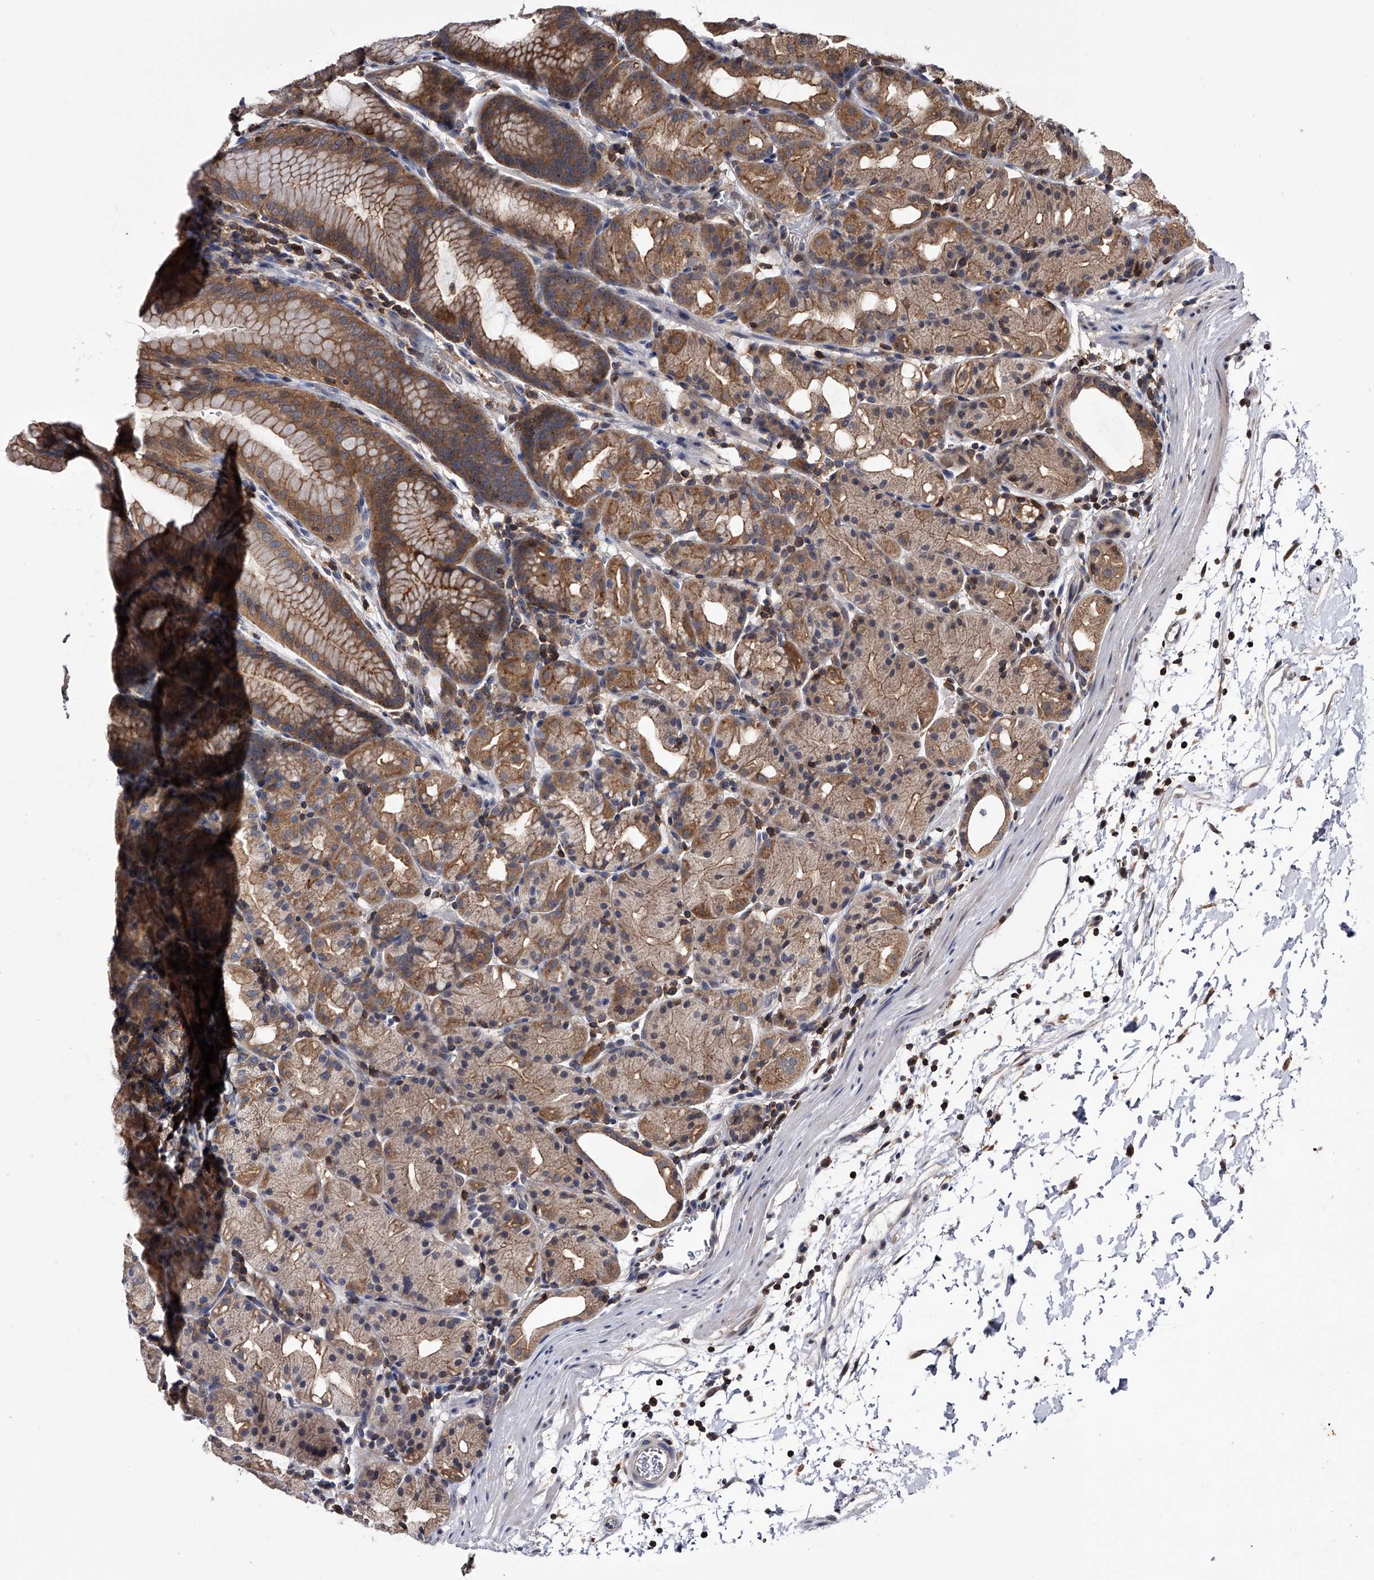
{"staining": {"intensity": "moderate", "quantity": "25%-75%", "location": "cytoplasmic/membranous"}, "tissue": "stomach", "cell_type": "Glandular cells", "image_type": "normal", "snomed": [{"axis": "morphology", "description": "Normal tissue, NOS"}, {"axis": "topography", "description": "Stomach, upper"}], "caption": "Immunohistochemical staining of benign stomach shows moderate cytoplasmic/membranous protein positivity in approximately 25%-75% of glandular cells. Immunohistochemistry stains the protein in brown and the nuclei are stained blue.", "gene": "PAN3", "patient": {"sex": "male", "age": 48}}